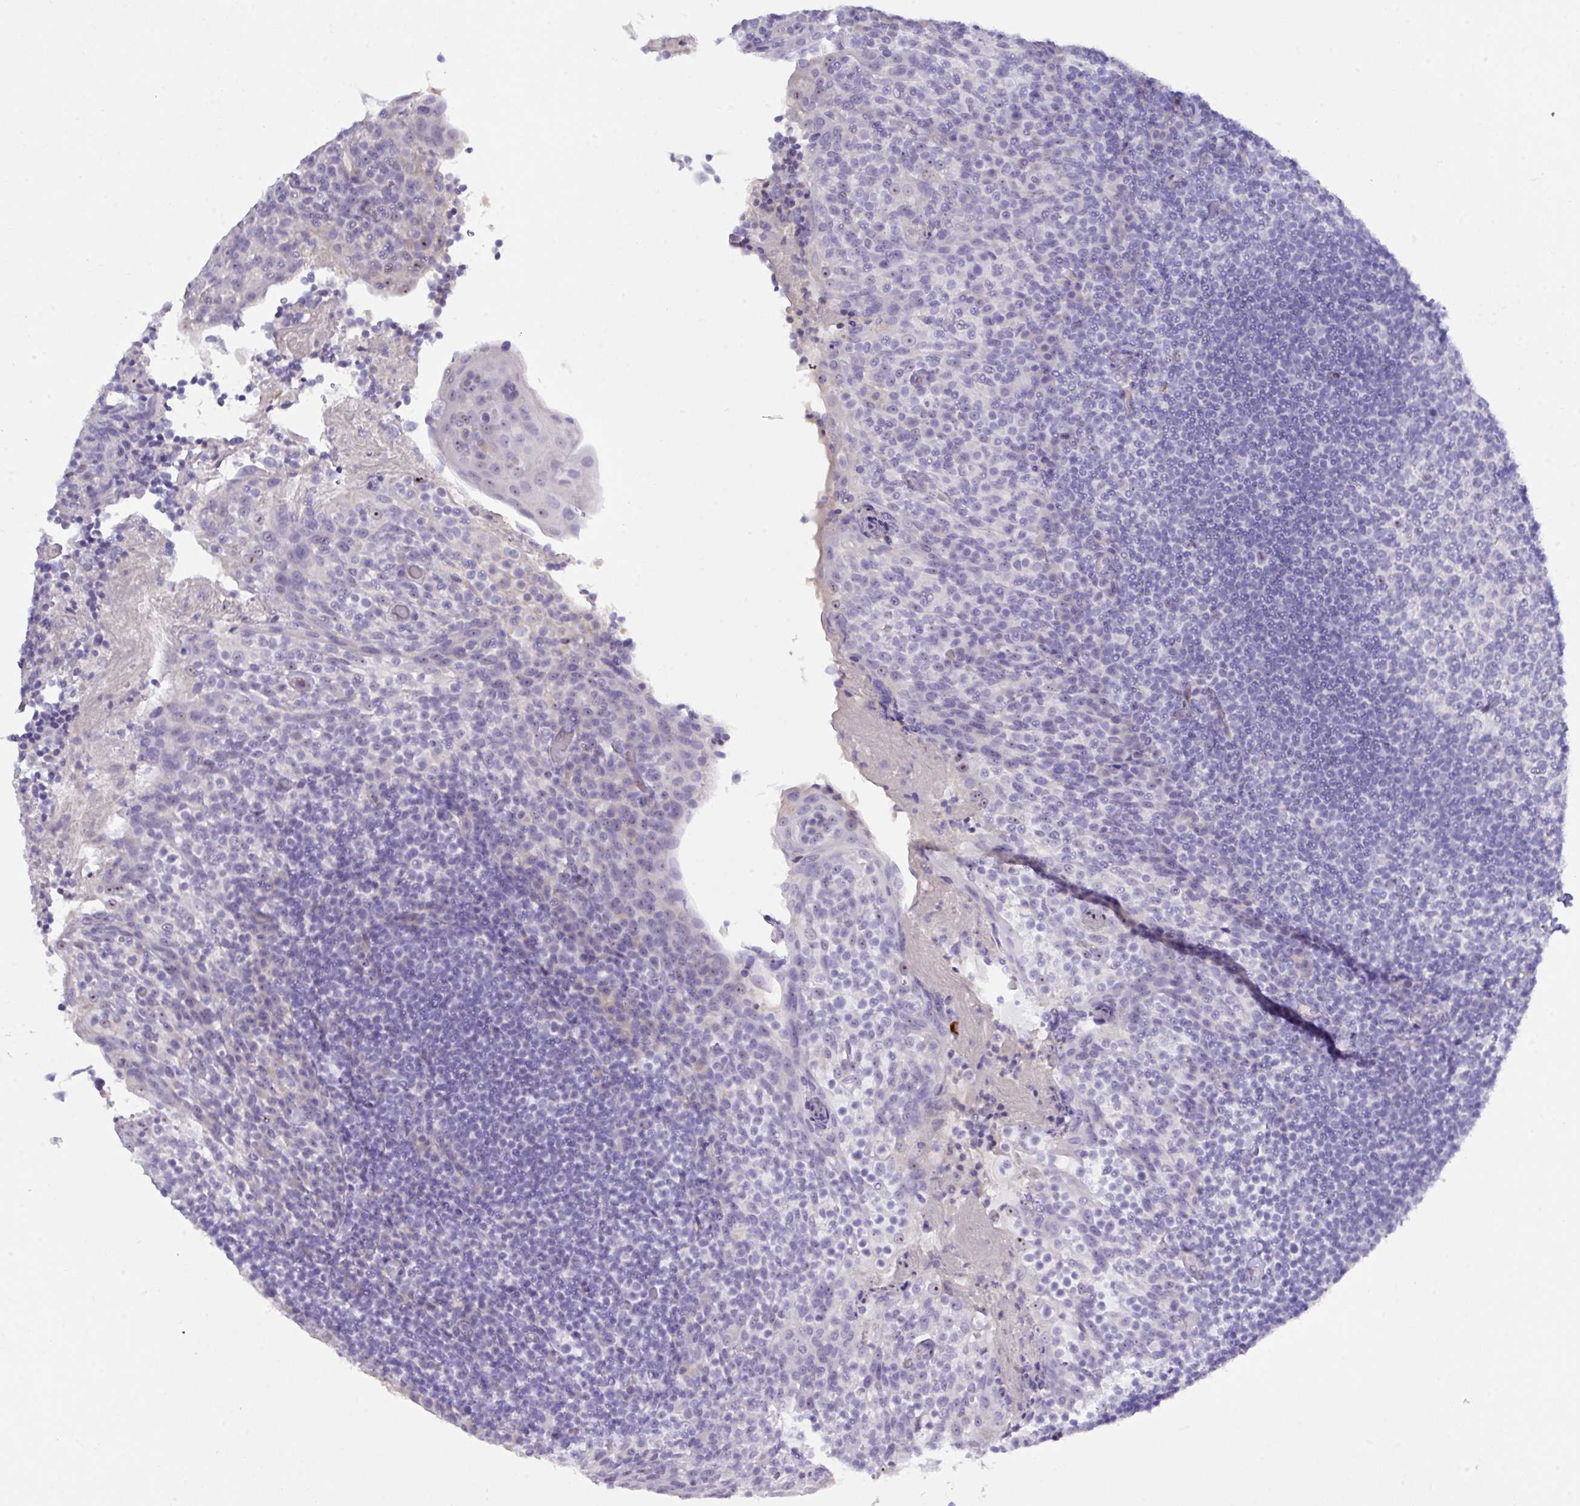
{"staining": {"intensity": "negative", "quantity": "none", "location": "none"}, "tissue": "tonsil", "cell_type": "Germinal center cells", "image_type": "normal", "snomed": [{"axis": "morphology", "description": "Normal tissue, NOS"}, {"axis": "topography", "description": "Tonsil"}], "caption": "IHC of unremarkable human tonsil displays no positivity in germinal center cells.", "gene": "MRM2", "patient": {"sex": "female", "age": 10}}